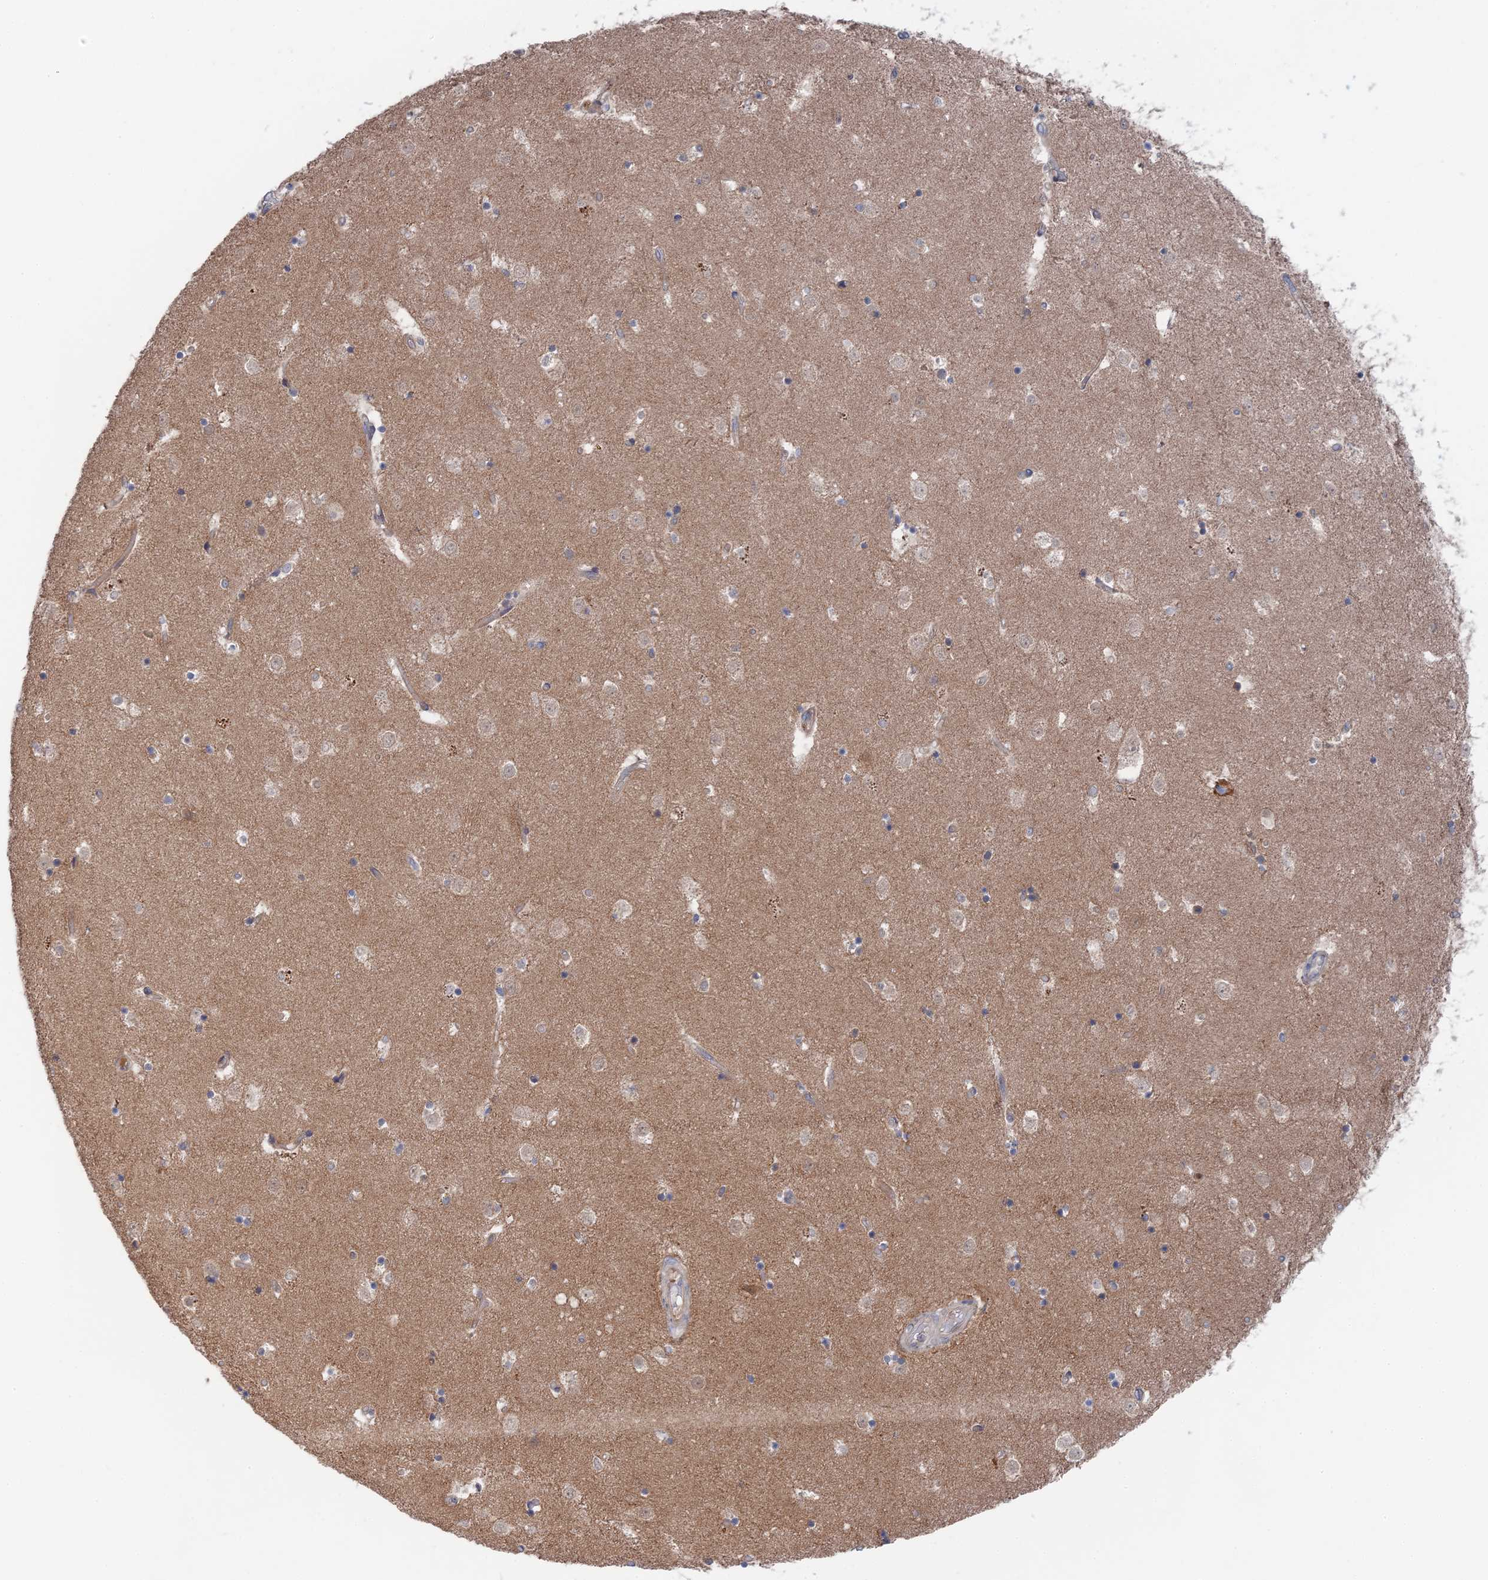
{"staining": {"intensity": "negative", "quantity": "none", "location": "none"}, "tissue": "caudate", "cell_type": "Glial cells", "image_type": "normal", "snomed": [{"axis": "morphology", "description": "Normal tissue, NOS"}, {"axis": "topography", "description": "Lateral ventricle wall"}], "caption": "The micrograph demonstrates no staining of glial cells in benign caudate. (DAB (3,3'-diaminobenzidine) immunohistochemistry (IHC) with hematoxylin counter stain).", "gene": "IRGQ", "patient": {"sex": "female", "age": 52}}